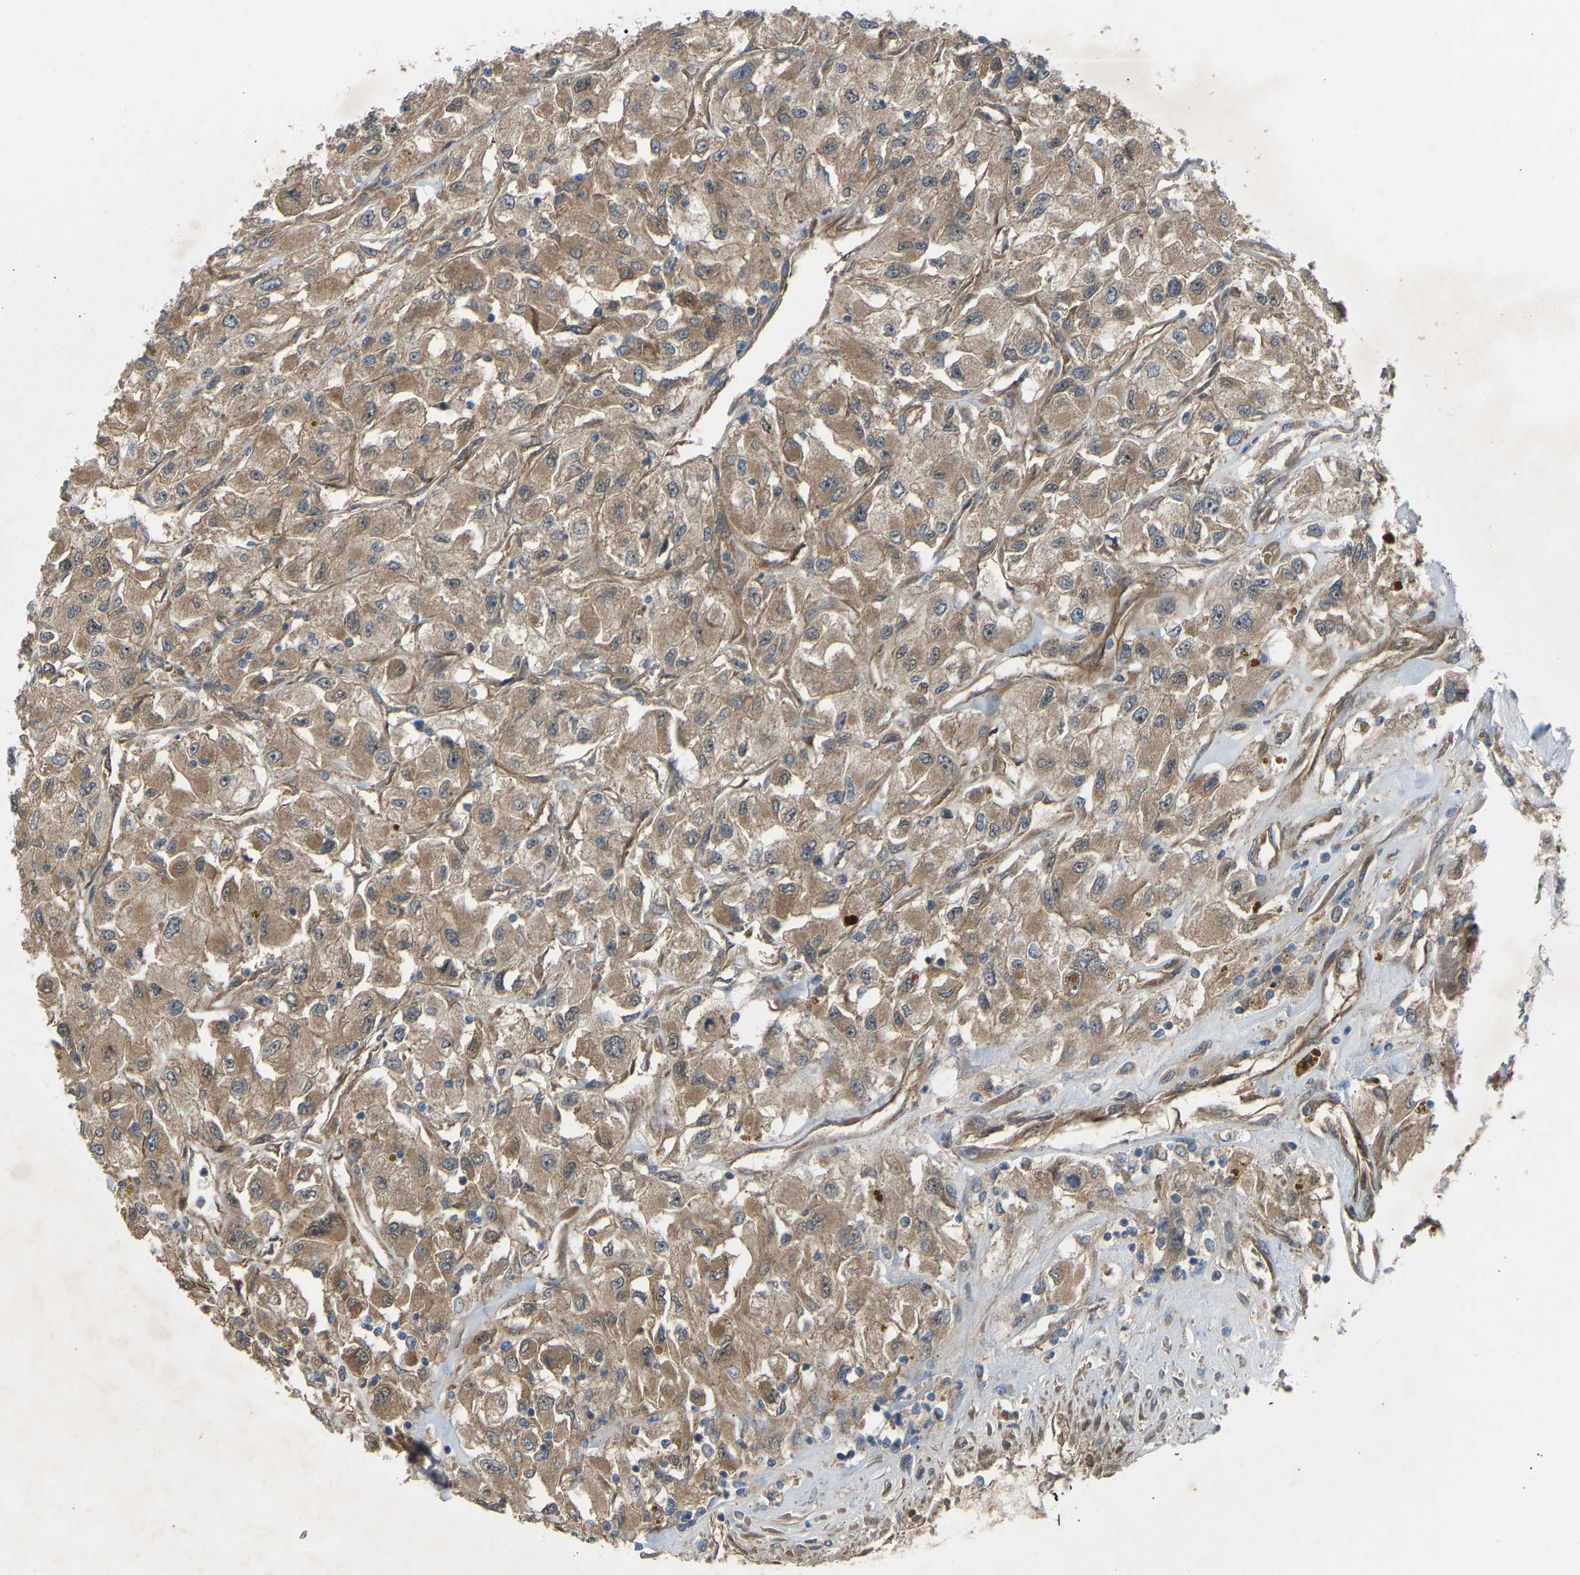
{"staining": {"intensity": "moderate", "quantity": ">75%", "location": "cytoplasmic/membranous"}, "tissue": "renal cancer", "cell_type": "Tumor cells", "image_type": "cancer", "snomed": [{"axis": "morphology", "description": "Adenocarcinoma, NOS"}, {"axis": "topography", "description": "Kidney"}], "caption": "Renal cancer (adenocarcinoma) was stained to show a protein in brown. There is medium levels of moderate cytoplasmic/membranous staining in about >75% of tumor cells.", "gene": "GAS2L1", "patient": {"sex": "female", "age": 52}}